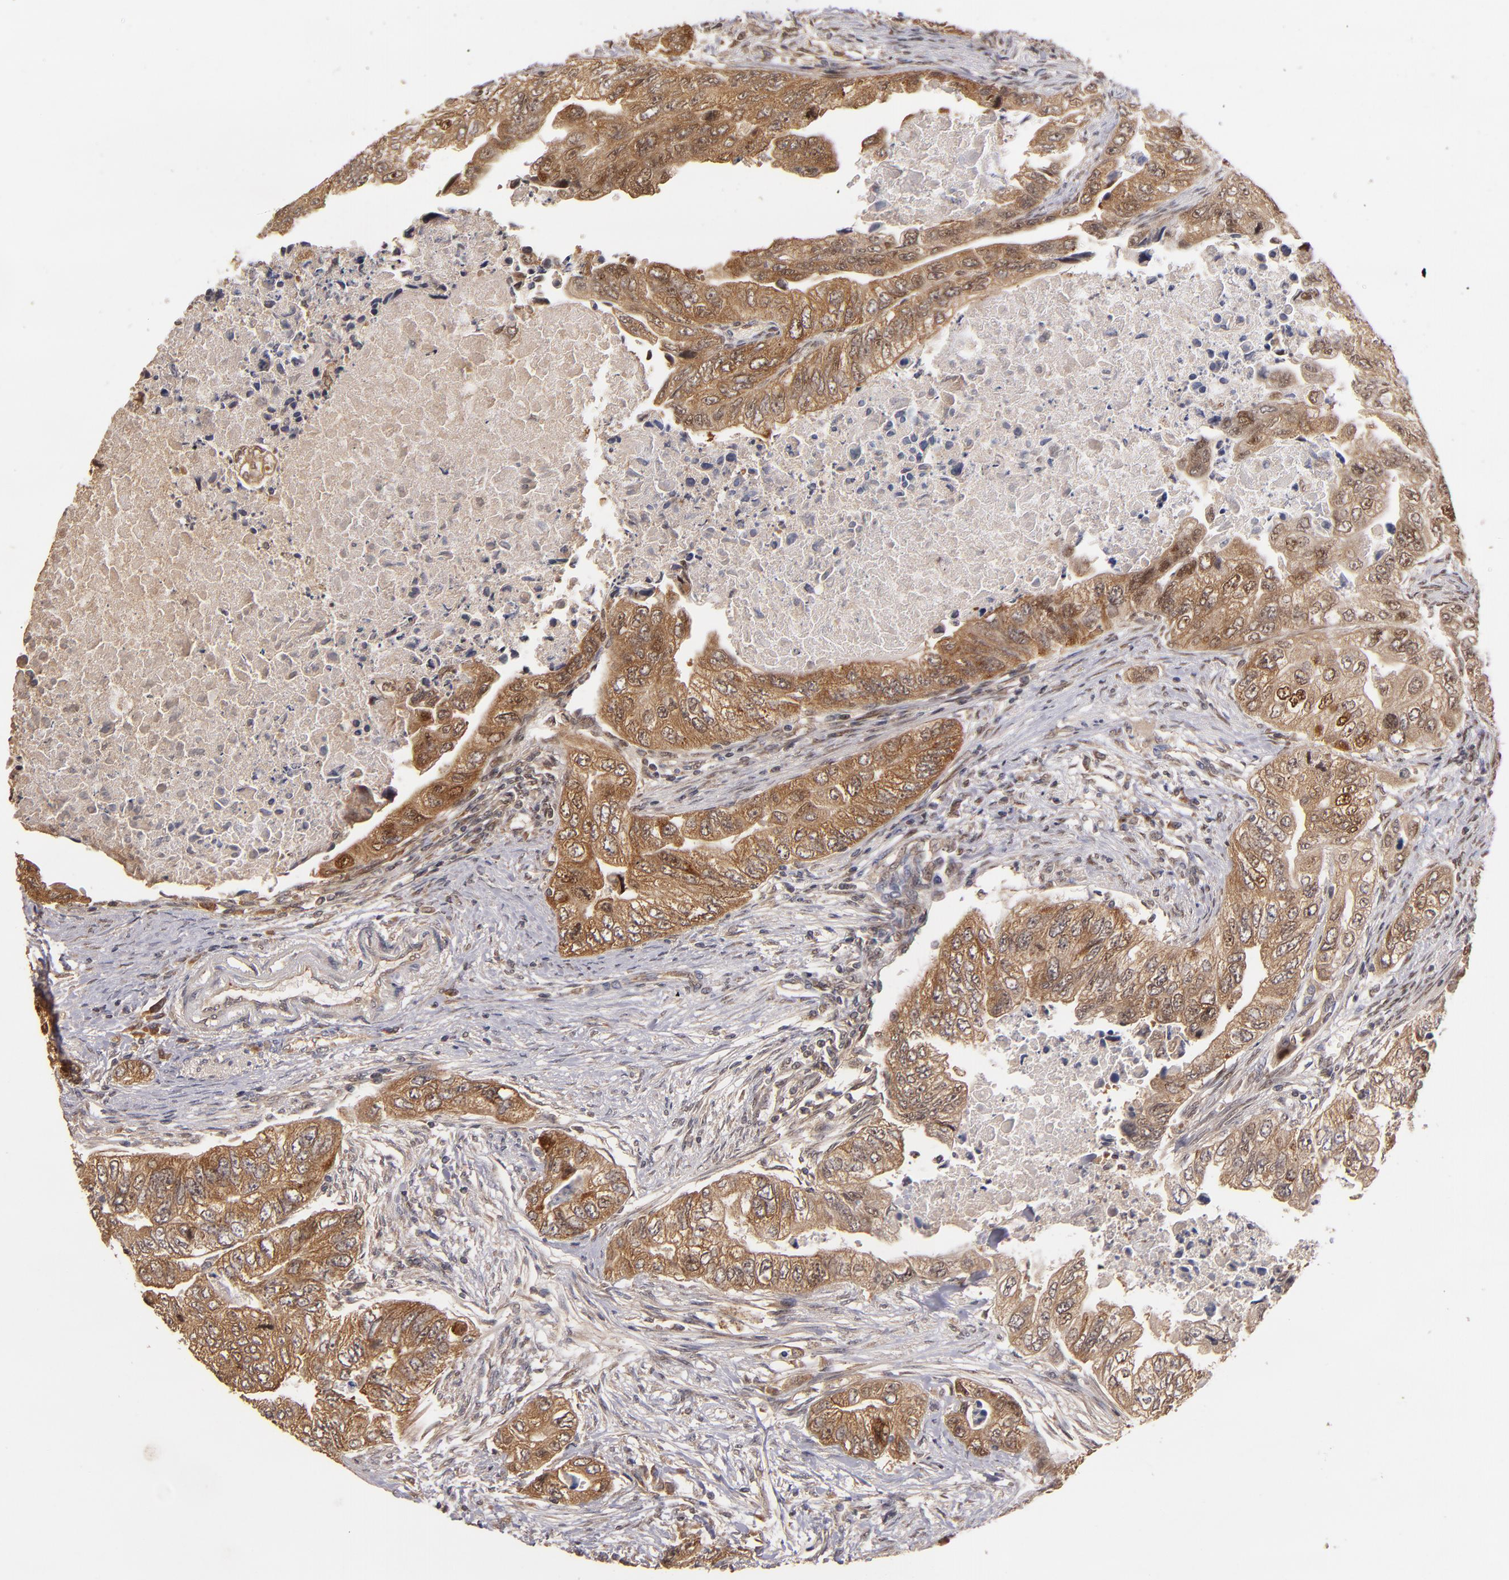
{"staining": {"intensity": "strong", "quantity": ">75%", "location": "cytoplasmic/membranous"}, "tissue": "colorectal cancer", "cell_type": "Tumor cells", "image_type": "cancer", "snomed": [{"axis": "morphology", "description": "Adenocarcinoma, NOS"}, {"axis": "topography", "description": "Colon"}], "caption": "The photomicrograph shows staining of colorectal adenocarcinoma, revealing strong cytoplasmic/membranous protein staining (brown color) within tumor cells.", "gene": "UPF3B", "patient": {"sex": "female", "age": 11}}